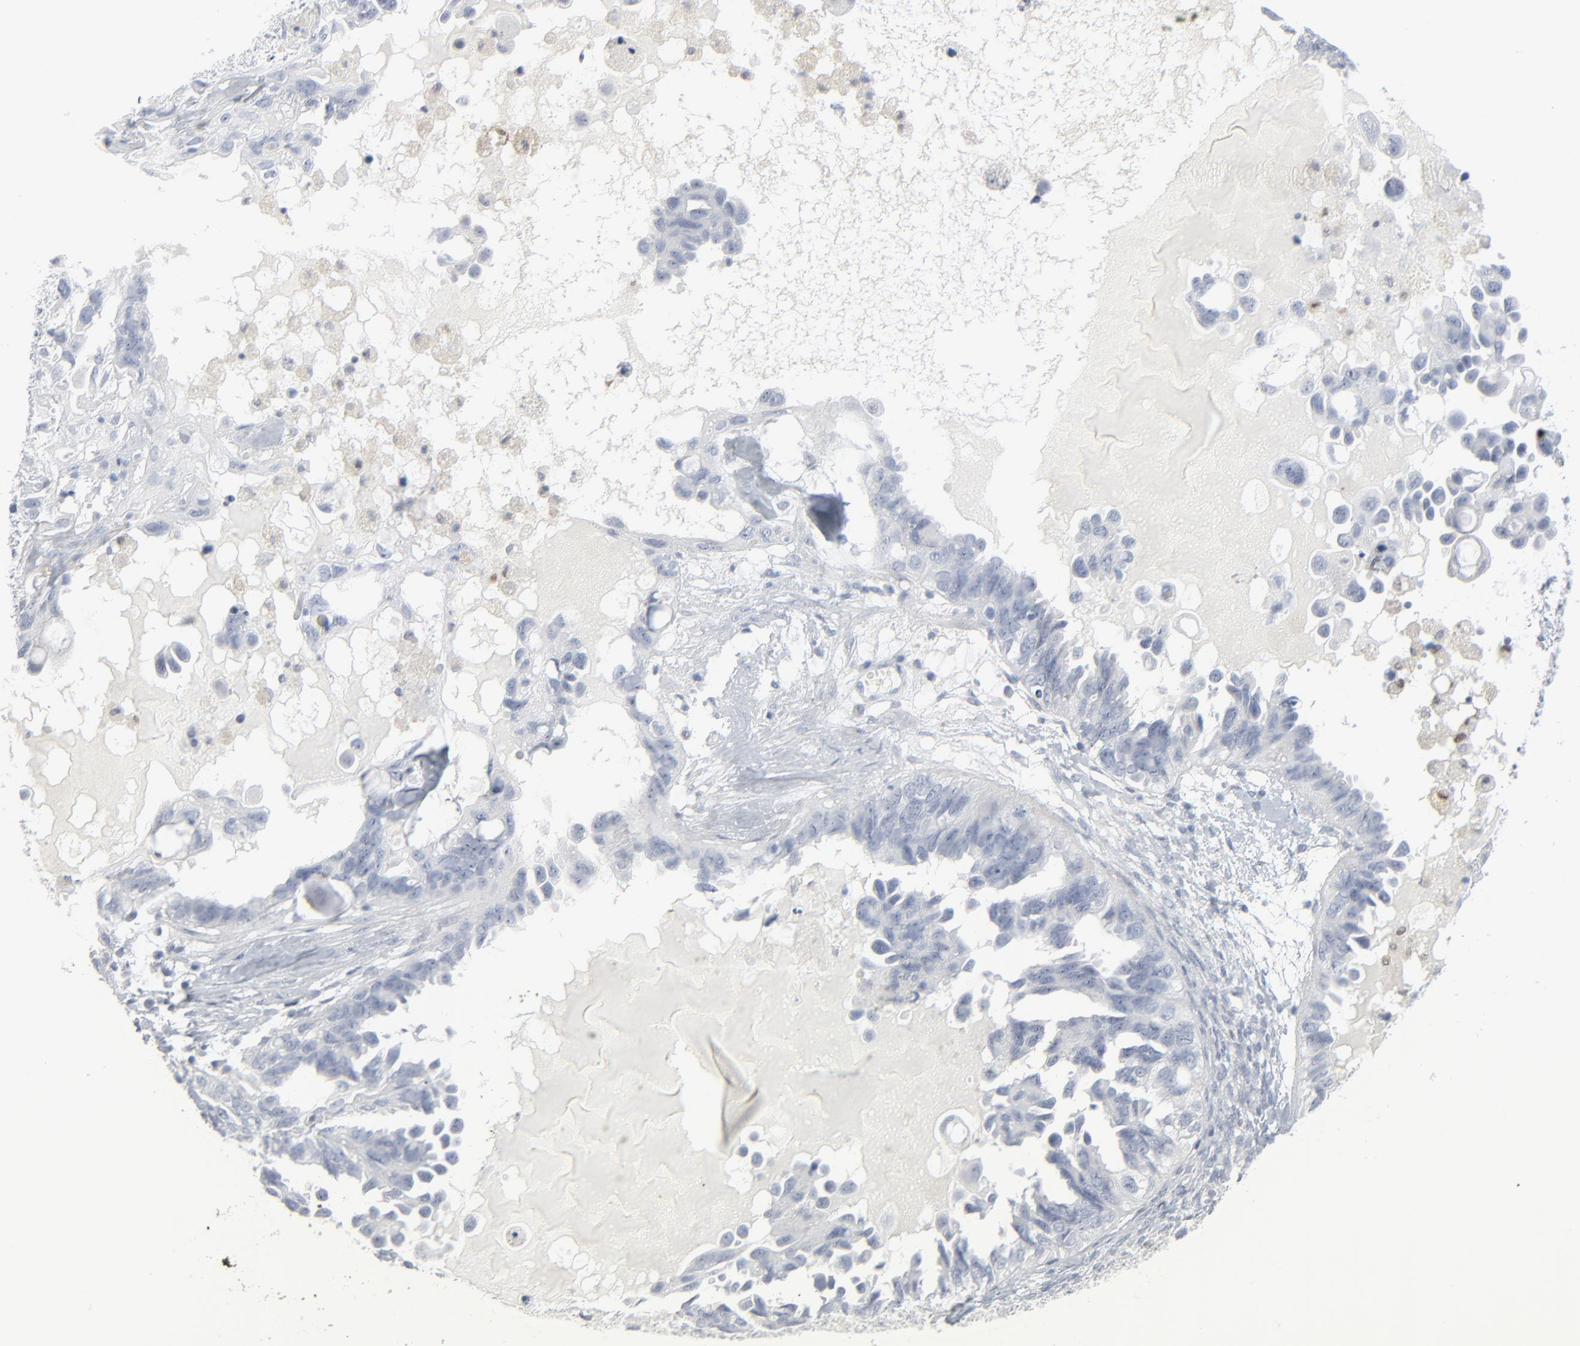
{"staining": {"intensity": "negative", "quantity": "none", "location": "none"}, "tissue": "ovarian cancer", "cell_type": "Tumor cells", "image_type": "cancer", "snomed": [{"axis": "morphology", "description": "Cystadenocarcinoma, serous, NOS"}, {"axis": "topography", "description": "Ovary"}], "caption": "Micrograph shows no significant protein expression in tumor cells of ovarian serous cystadenocarcinoma.", "gene": "MITF", "patient": {"sex": "female", "age": 77}}